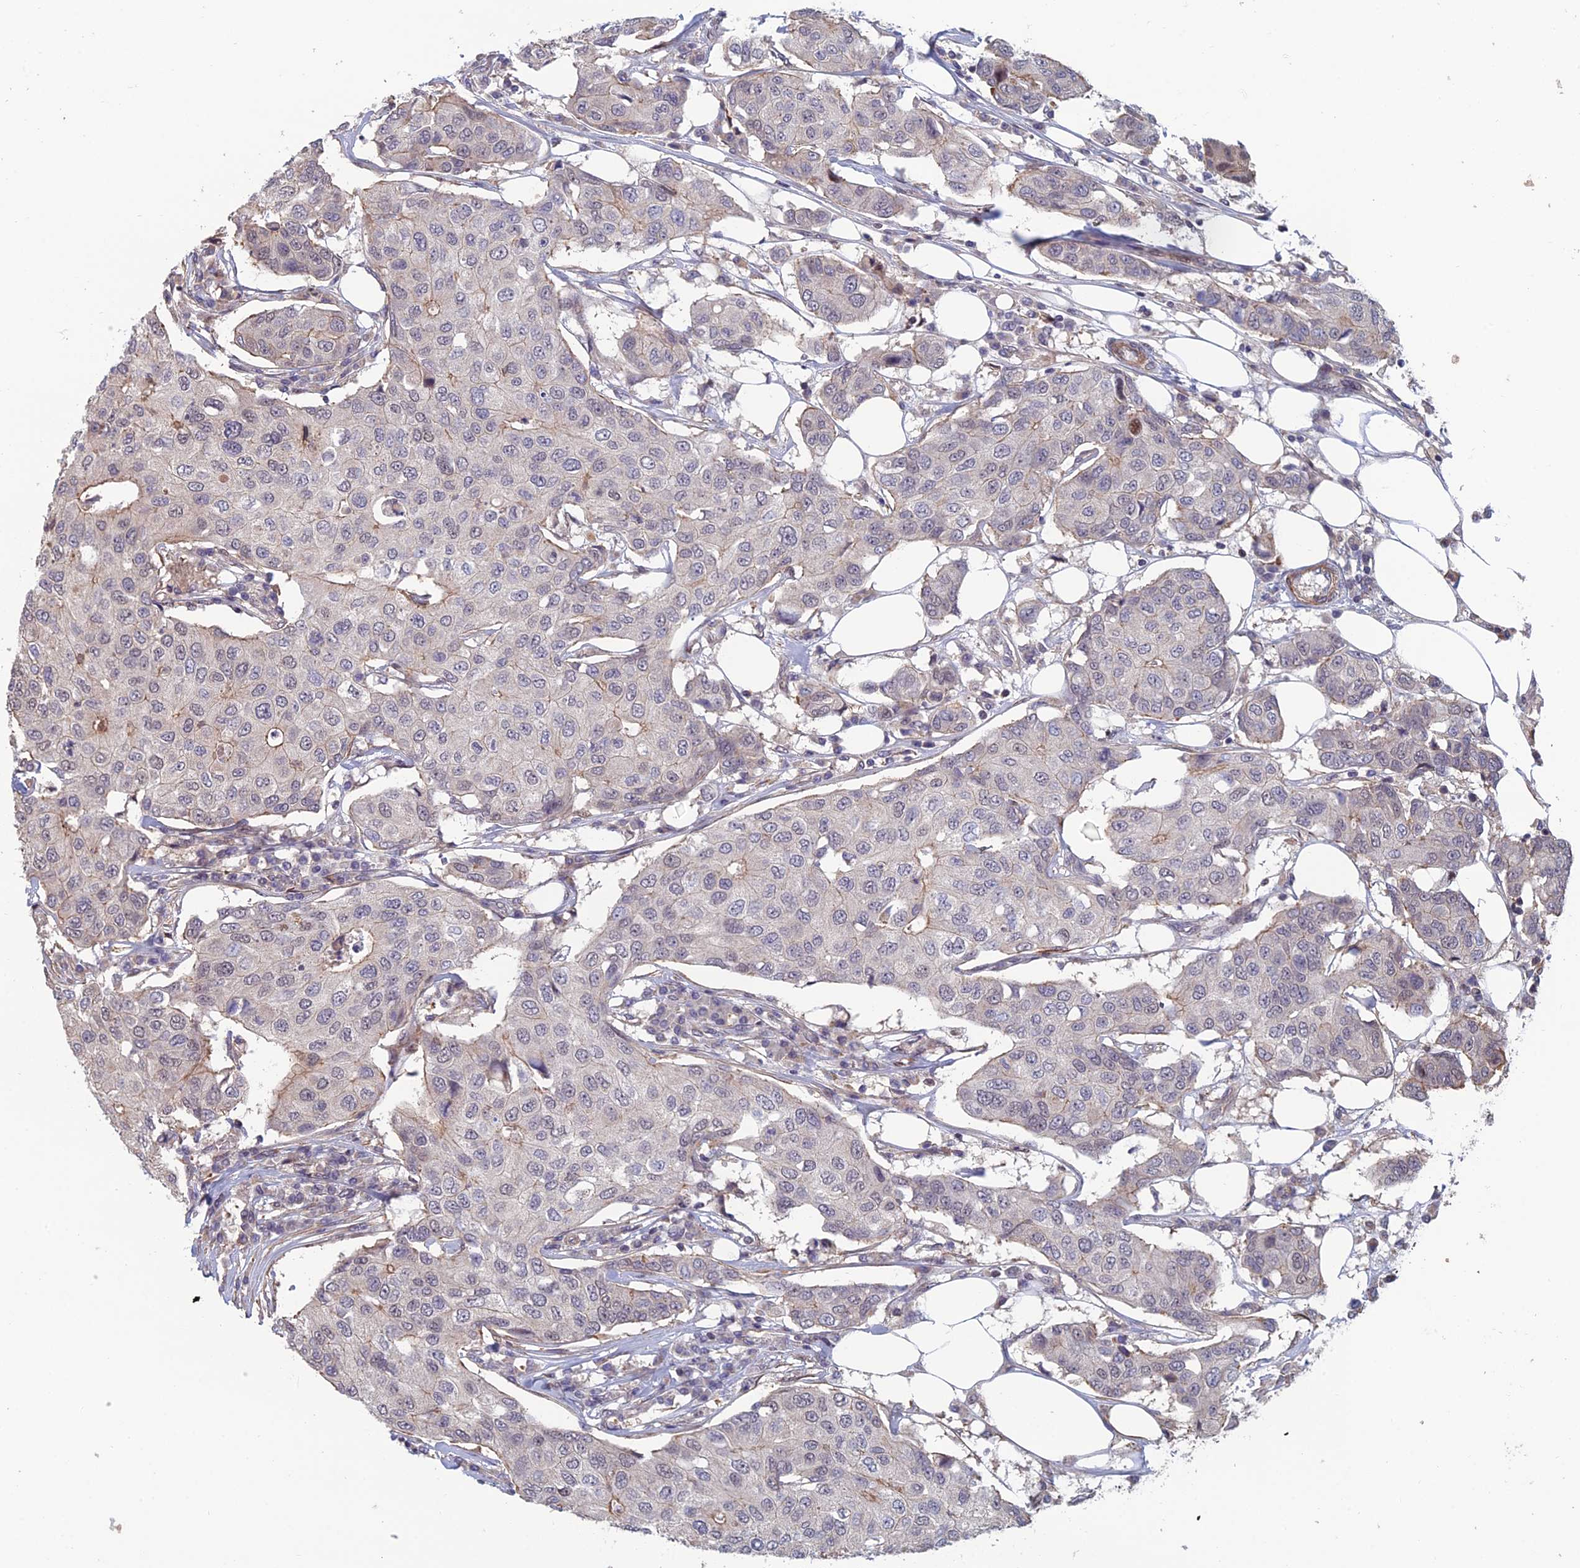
{"staining": {"intensity": "weak", "quantity": "<25%", "location": "cytoplasmic/membranous"}, "tissue": "breast cancer", "cell_type": "Tumor cells", "image_type": "cancer", "snomed": [{"axis": "morphology", "description": "Duct carcinoma"}, {"axis": "topography", "description": "Breast"}], "caption": "IHC photomicrograph of human infiltrating ductal carcinoma (breast) stained for a protein (brown), which displays no staining in tumor cells.", "gene": "CCDC183", "patient": {"sex": "female", "age": 80}}